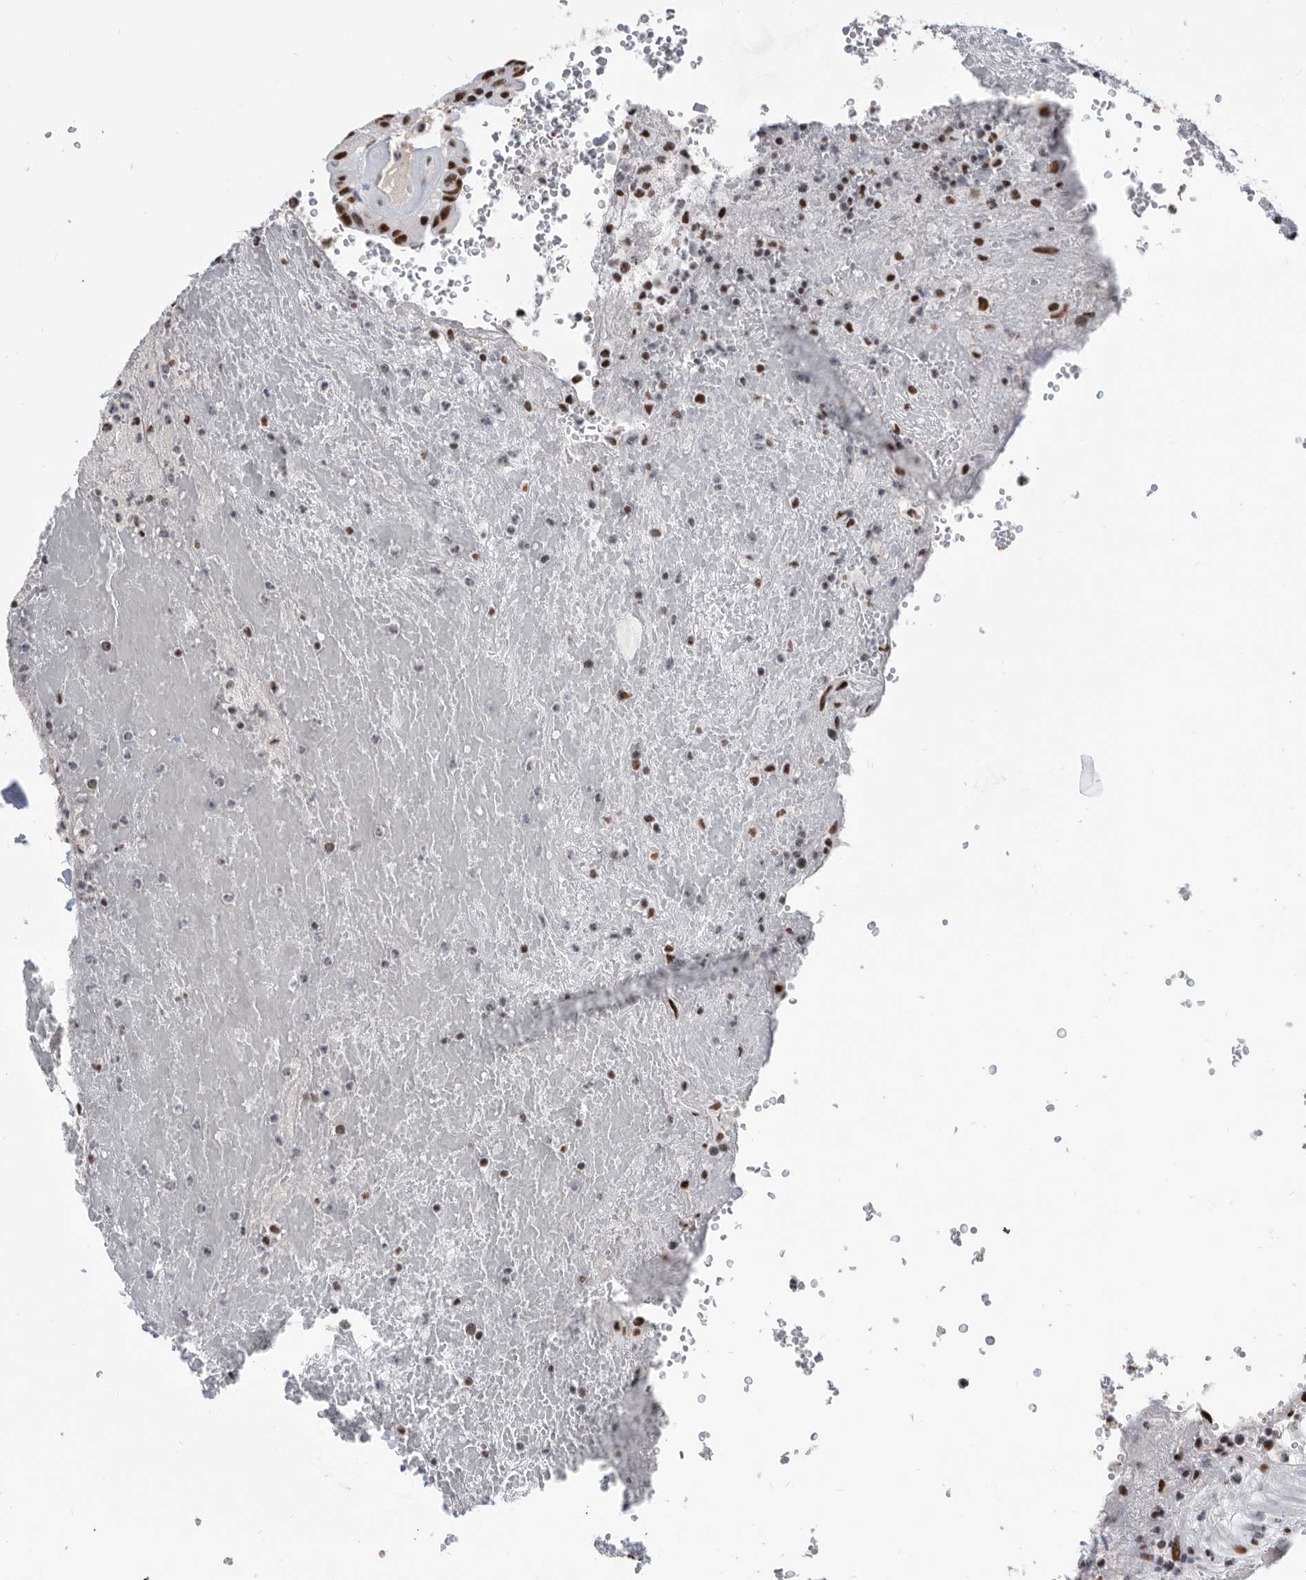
{"staining": {"intensity": "strong", "quantity": ">75%", "location": "nuclear"}, "tissue": "thyroid cancer", "cell_type": "Tumor cells", "image_type": "cancer", "snomed": [{"axis": "morphology", "description": "Papillary adenocarcinoma, NOS"}, {"axis": "topography", "description": "Thyroid gland"}], "caption": "Thyroid cancer (papillary adenocarcinoma) stained with a brown dye demonstrates strong nuclear positive staining in about >75% of tumor cells.", "gene": "SF3A1", "patient": {"sex": "male", "age": 77}}